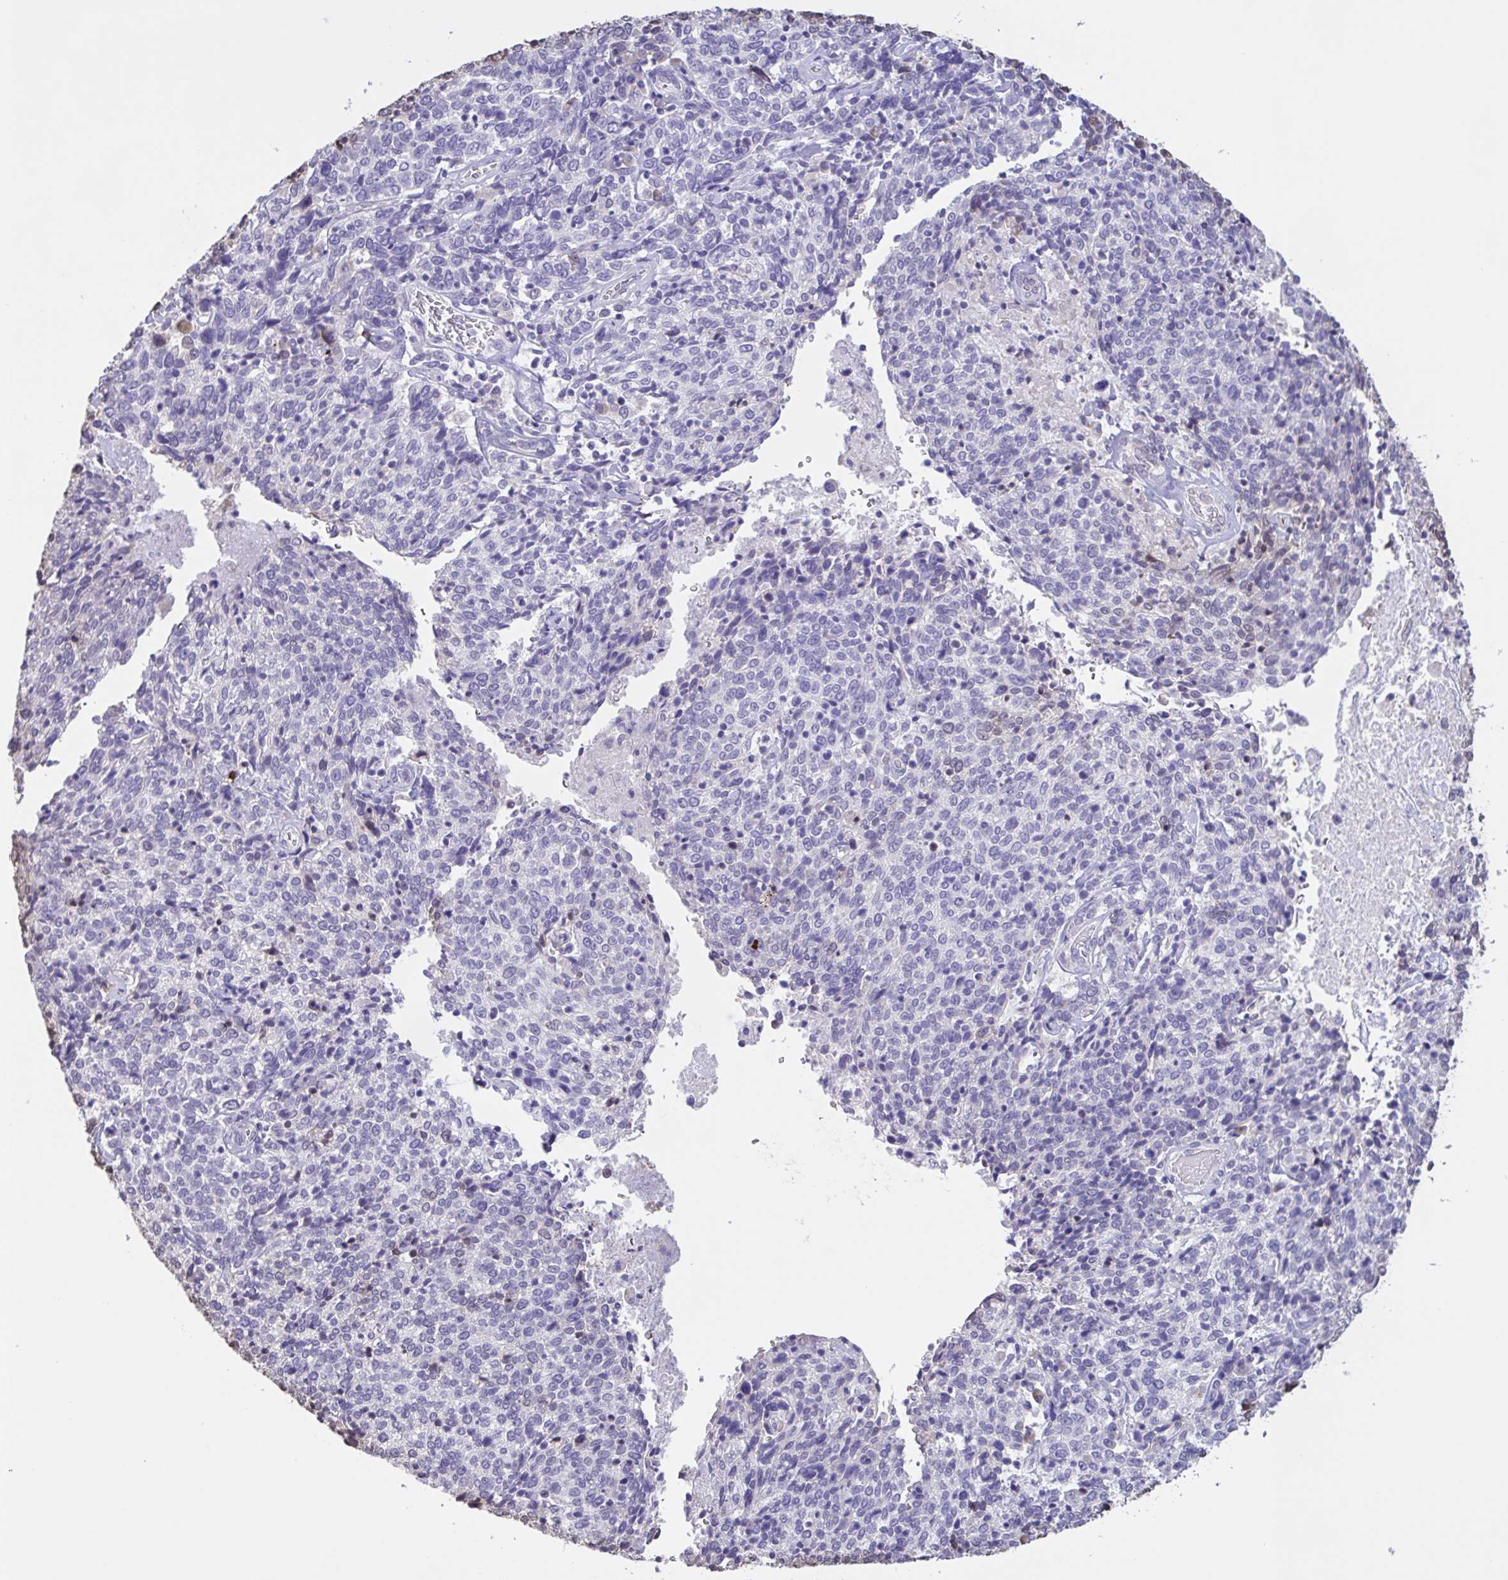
{"staining": {"intensity": "negative", "quantity": "none", "location": "none"}, "tissue": "cervical cancer", "cell_type": "Tumor cells", "image_type": "cancer", "snomed": [{"axis": "morphology", "description": "Squamous cell carcinoma, NOS"}, {"axis": "topography", "description": "Cervix"}], "caption": "IHC of cervical squamous cell carcinoma demonstrates no positivity in tumor cells. Nuclei are stained in blue.", "gene": "MRGPRX2", "patient": {"sex": "female", "age": 46}}